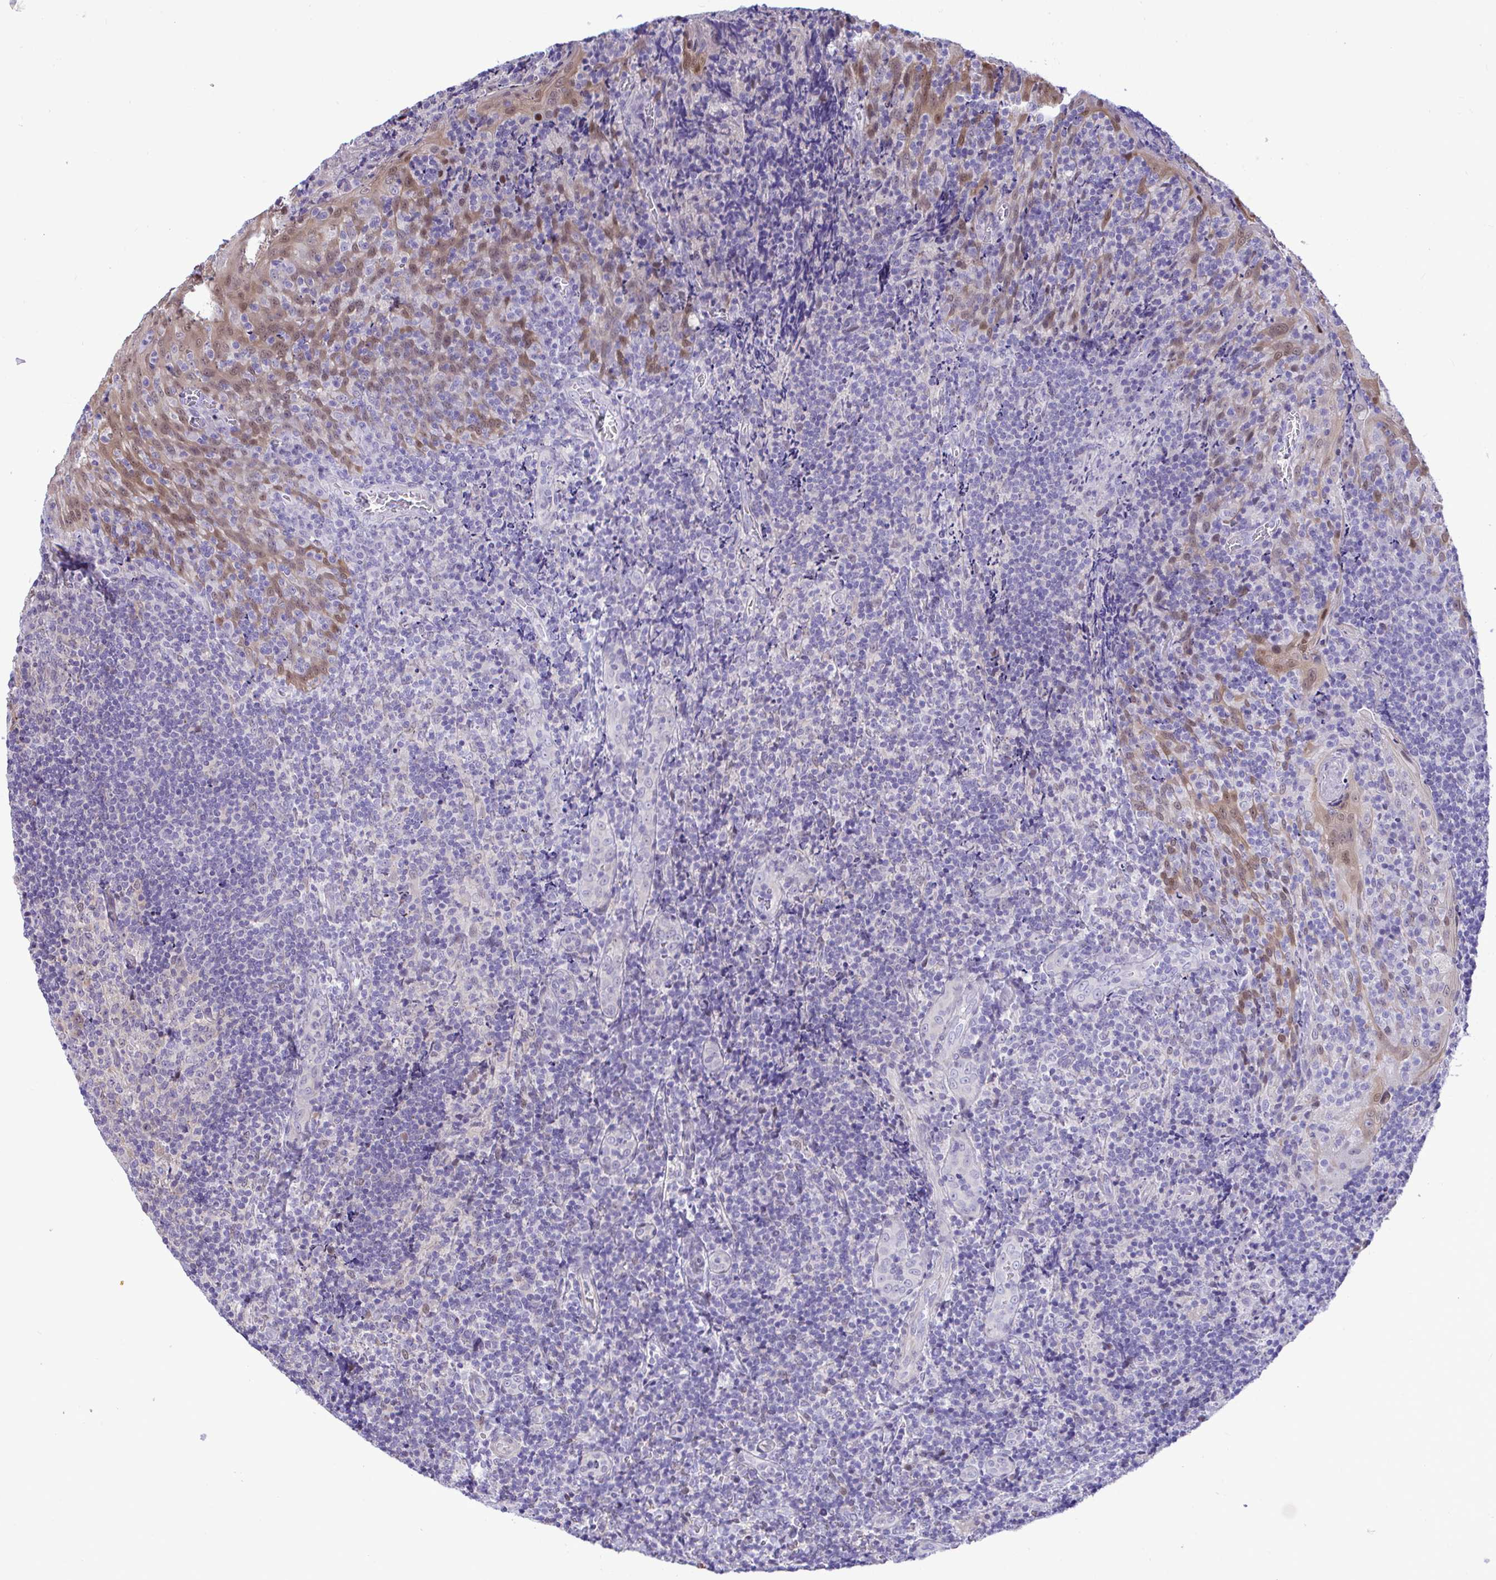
{"staining": {"intensity": "negative", "quantity": "none", "location": "none"}, "tissue": "tonsil", "cell_type": "Germinal center cells", "image_type": "normal", "snomed": [{"axis": "morphology", "description": "Normal tissue, NOS"}, {"axis": "topography", "description": "Tonsil"}], "caption": "This is an immunohistochemistry (IHC) histopathology image of benign tonsil. There is no expression in germinal center cells.", "gene": "ZNF485", "patient": {"sex": "male", "age": 17}}